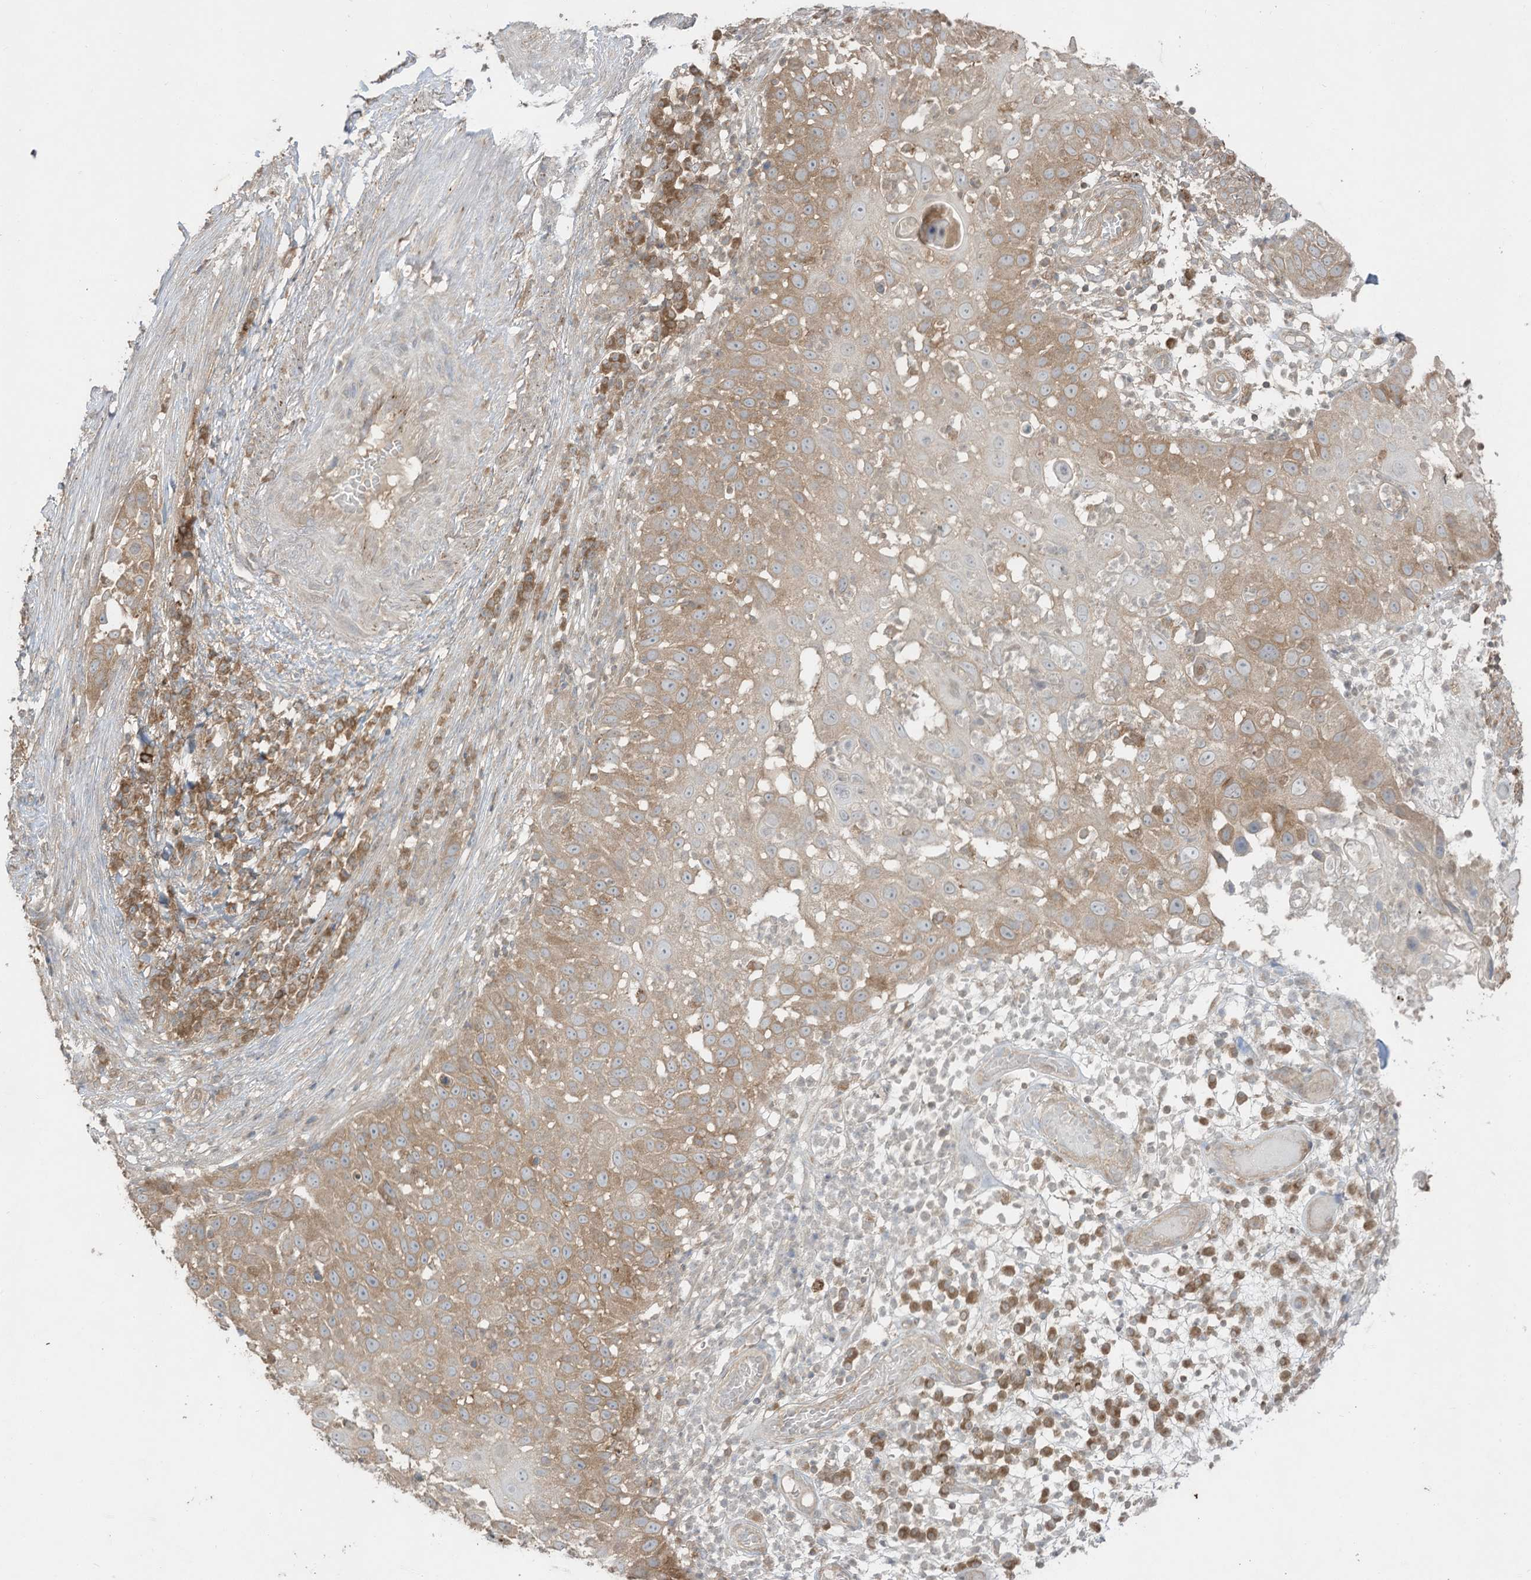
{"staining": {"intensity": "moderate", "quantity": "25%-75%", "location": "cytoplasmic/membranous"}, "tissue": "skin cancer", "cell_type": "Tumor cells", "image_type": "cancer", "snomed": [{"axis": "morphology", "description": "Squamous cell carcinoma, NOS"}, {"axis": "topography", "description": "Skin"}], "caption": "Moderate cytoplasmic/membranous staining is seen in about 25%-75% of tumor cells in skin cancer.", "gene": "LDAH", "patient": {"sex": "female", "age": 44}}